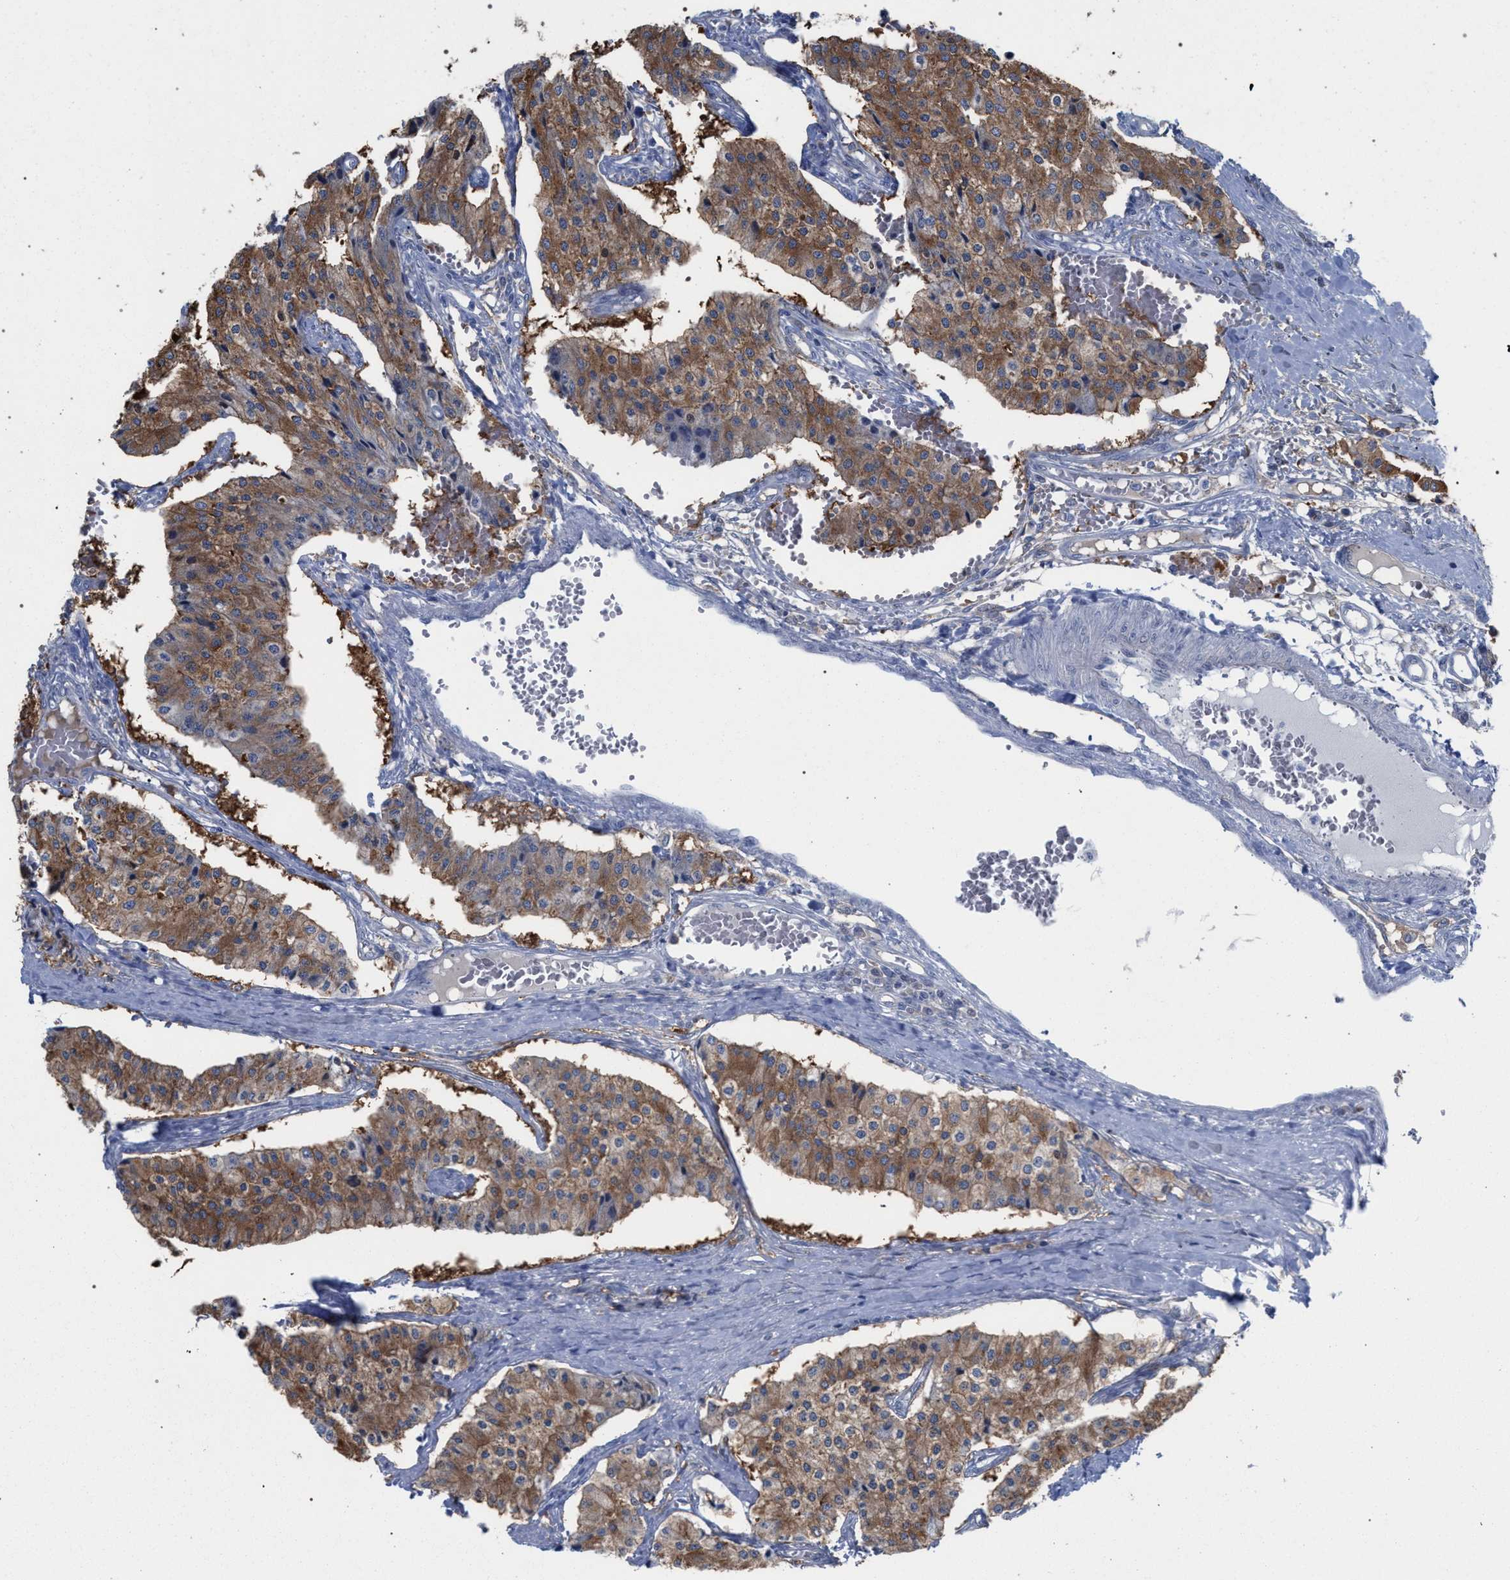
{"staining": {"intensity": "moderate", "quantity": ">75%", "location": "cytoplasmic/membranous"}, "tissue": "carcinoid", "cell_type": "Tumor cells", "image_type": "cancer", "snomed": [{"axis": "morphology", "description": "Carcinoid, malignant, NOS"}, {"axis": "topography", "description": "Colon"}], "caption": "A medium amount of moderate cytoplasmic/membranous positivity is seen in approximately >75% of tumor cells in carcinoid tissue.", "gene": "FHOD3", "patient": {"sex": "female", "age": 52}}